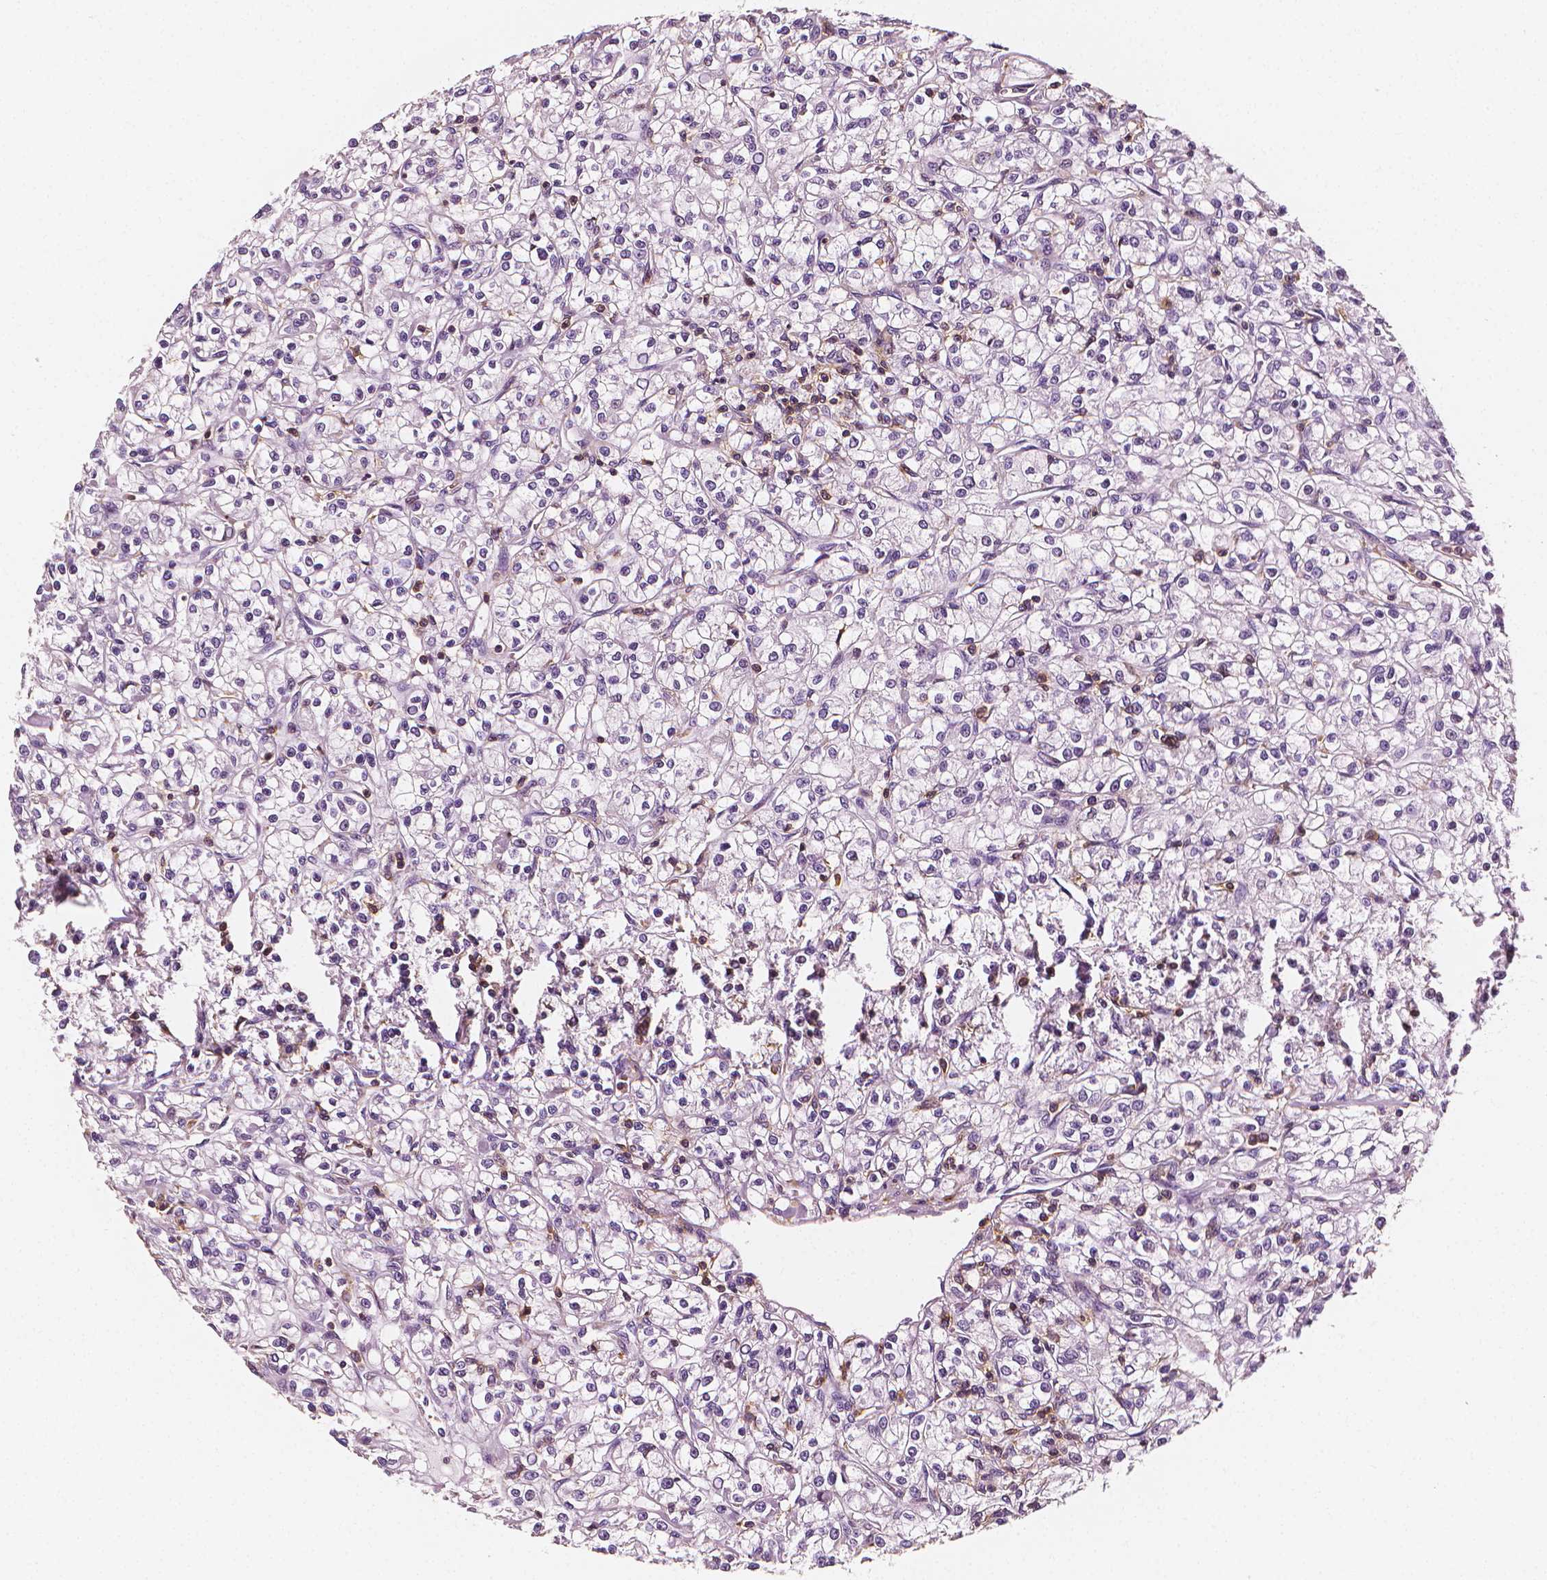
{"staining": {"intensity": "negative", "quantity": "none", "location": "none"}, "tissue": "renal cancer", "cell_type": "Tumor cells", "image_type": "cancer", "snomed": [{"axis": "morphology", "description": "Adenocarcinoma, NOS"}, {"axis": "topography", "description": "Kidney"}], "caption": "Immunohistochemistry of renal adenocarcinoma exhibits no positivity in tumor cells. (DAB (3,3'-diaminobenzidine) immunohistochemistry (IHC) visualized using brightfield microscopy, high magnification).", "gene": "PTPRC", "patient": {"sex": "female", "age": 59}}